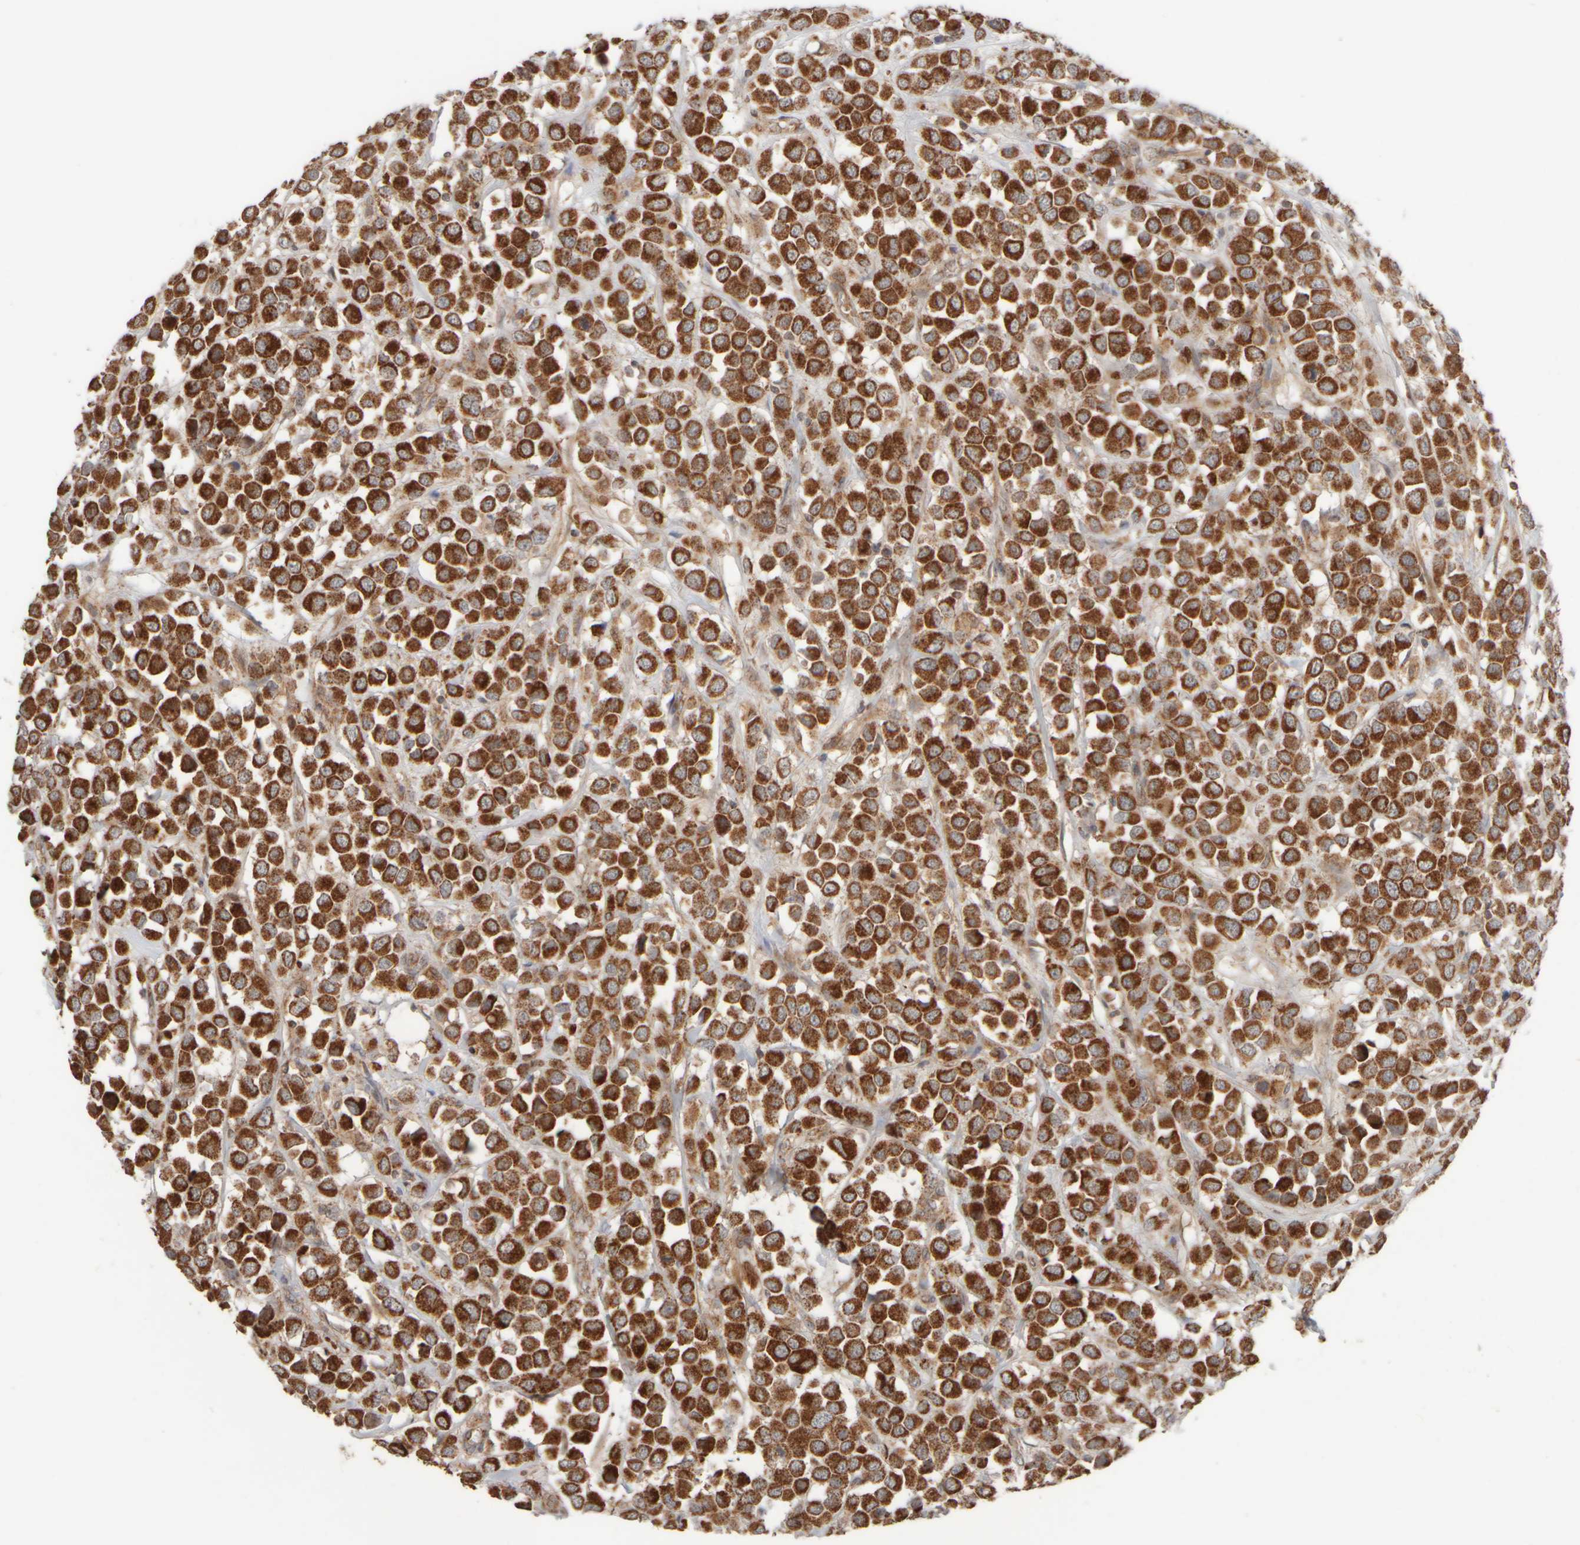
{"staining": {"intensity": "strong", "quantity": ">75%", "location": "cytoplasmic/membranous"}, "tissue": "breast cancer", "cell_type": "Tumor cells", "image_type": "cancer", "snomed": [{"axis": "morphology", "description": "Duct carcinoma"}, {"axis": "topography", "description": "Breast"}], "caption": "Breast cancer (intraductal carcinoma) was stained to show a protein in brown. There is high levels of strong cytoplasmic/membranous staining in approximately >75% of tumor cells.", "gene": "EIF2B3", "patient": {"sex": "female", "age": 61}}